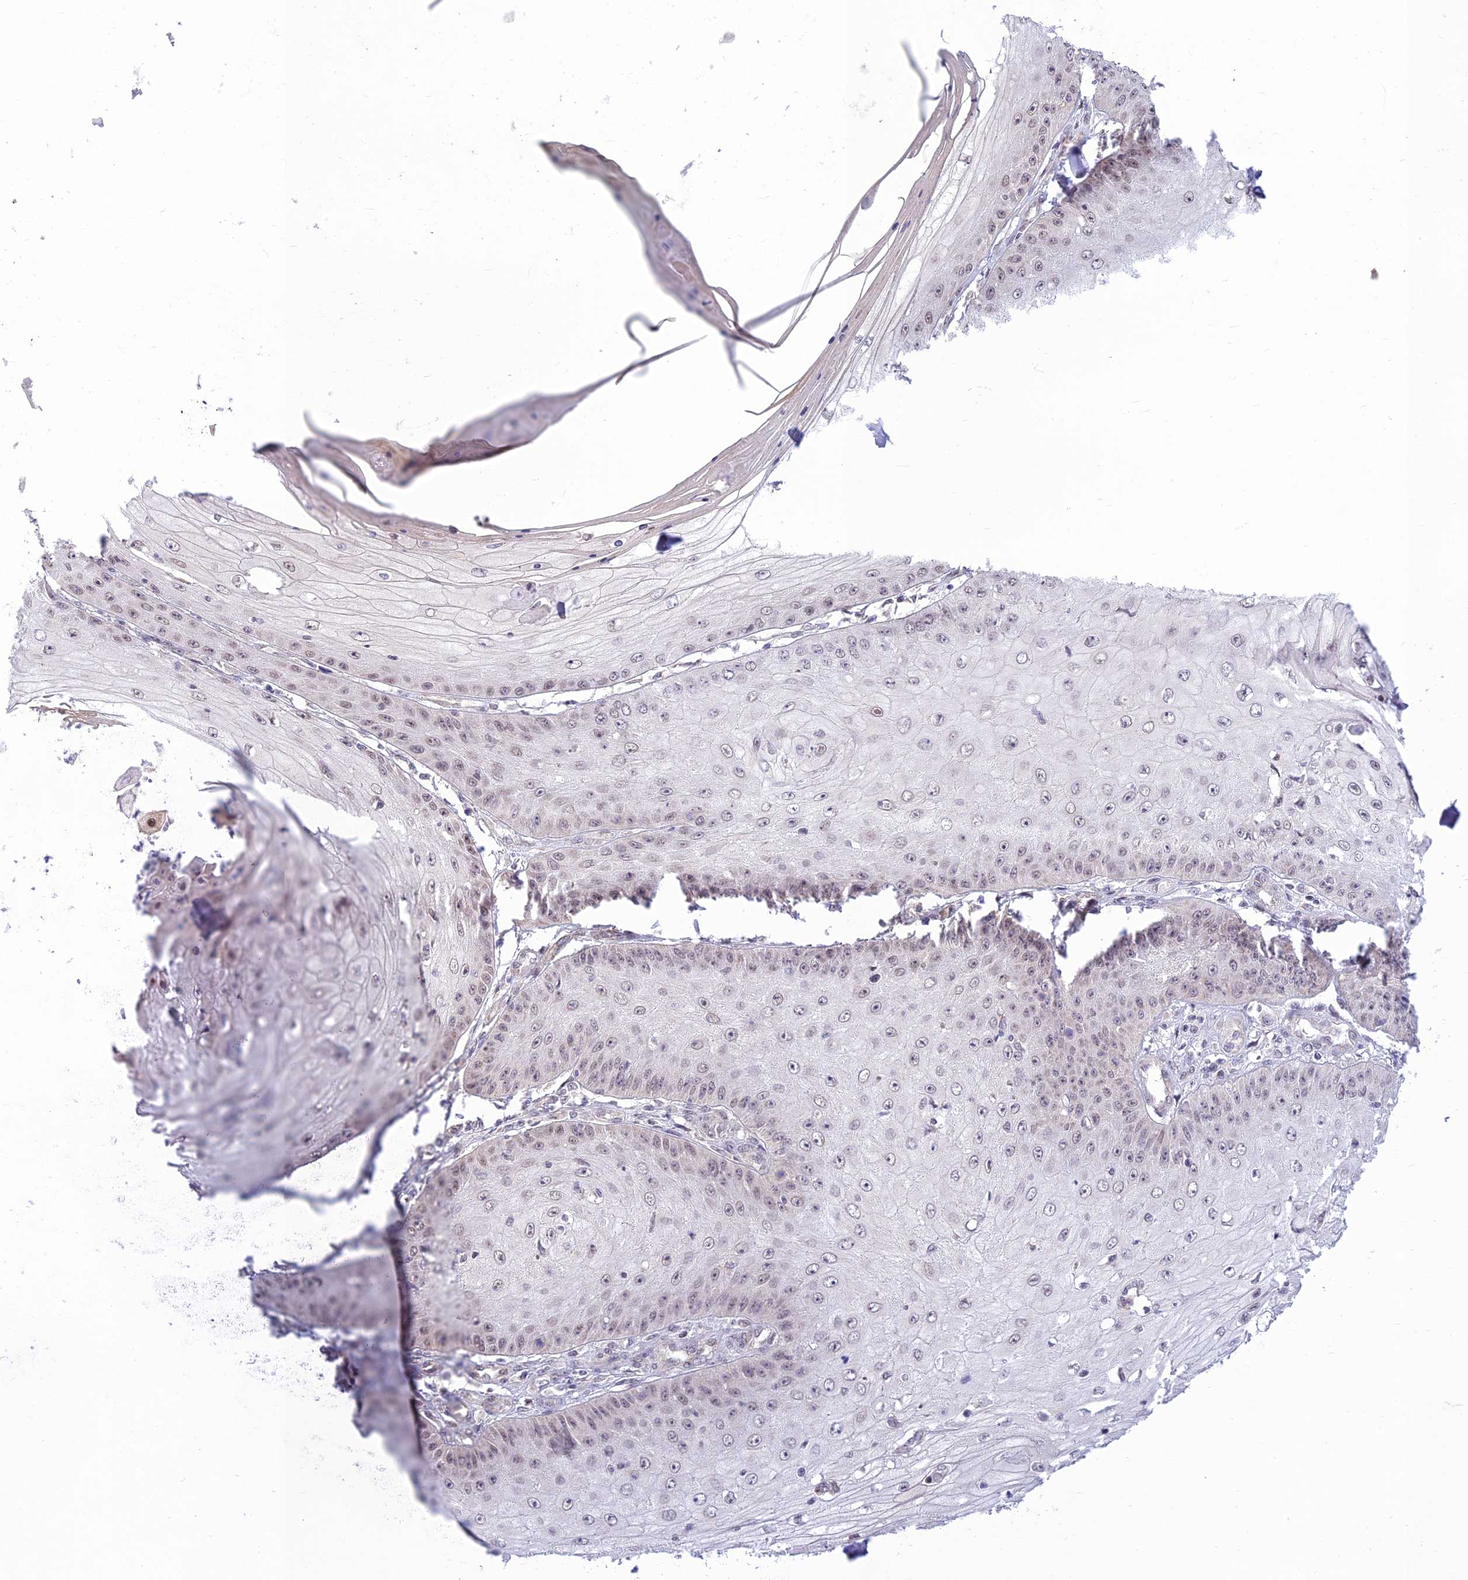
{"staining": {"intensity": "weak", "quantity": "<25%", "location": "nuclear"}, "tissue": "skin cancer", "cell_type": "Tumor cells", "image_type": "cancer", "snomed": [{"axis": "morphology", "description": "Squamous cell carcinoma, NOS"}, {"axis": "topography", "description": "Skin"}], "caption": "Tumor cells show no significant expression in skin cancer (squamous cell carcinoma).", "gene": "MICOS13", "patient": {"sex": "male", "age": 70}}